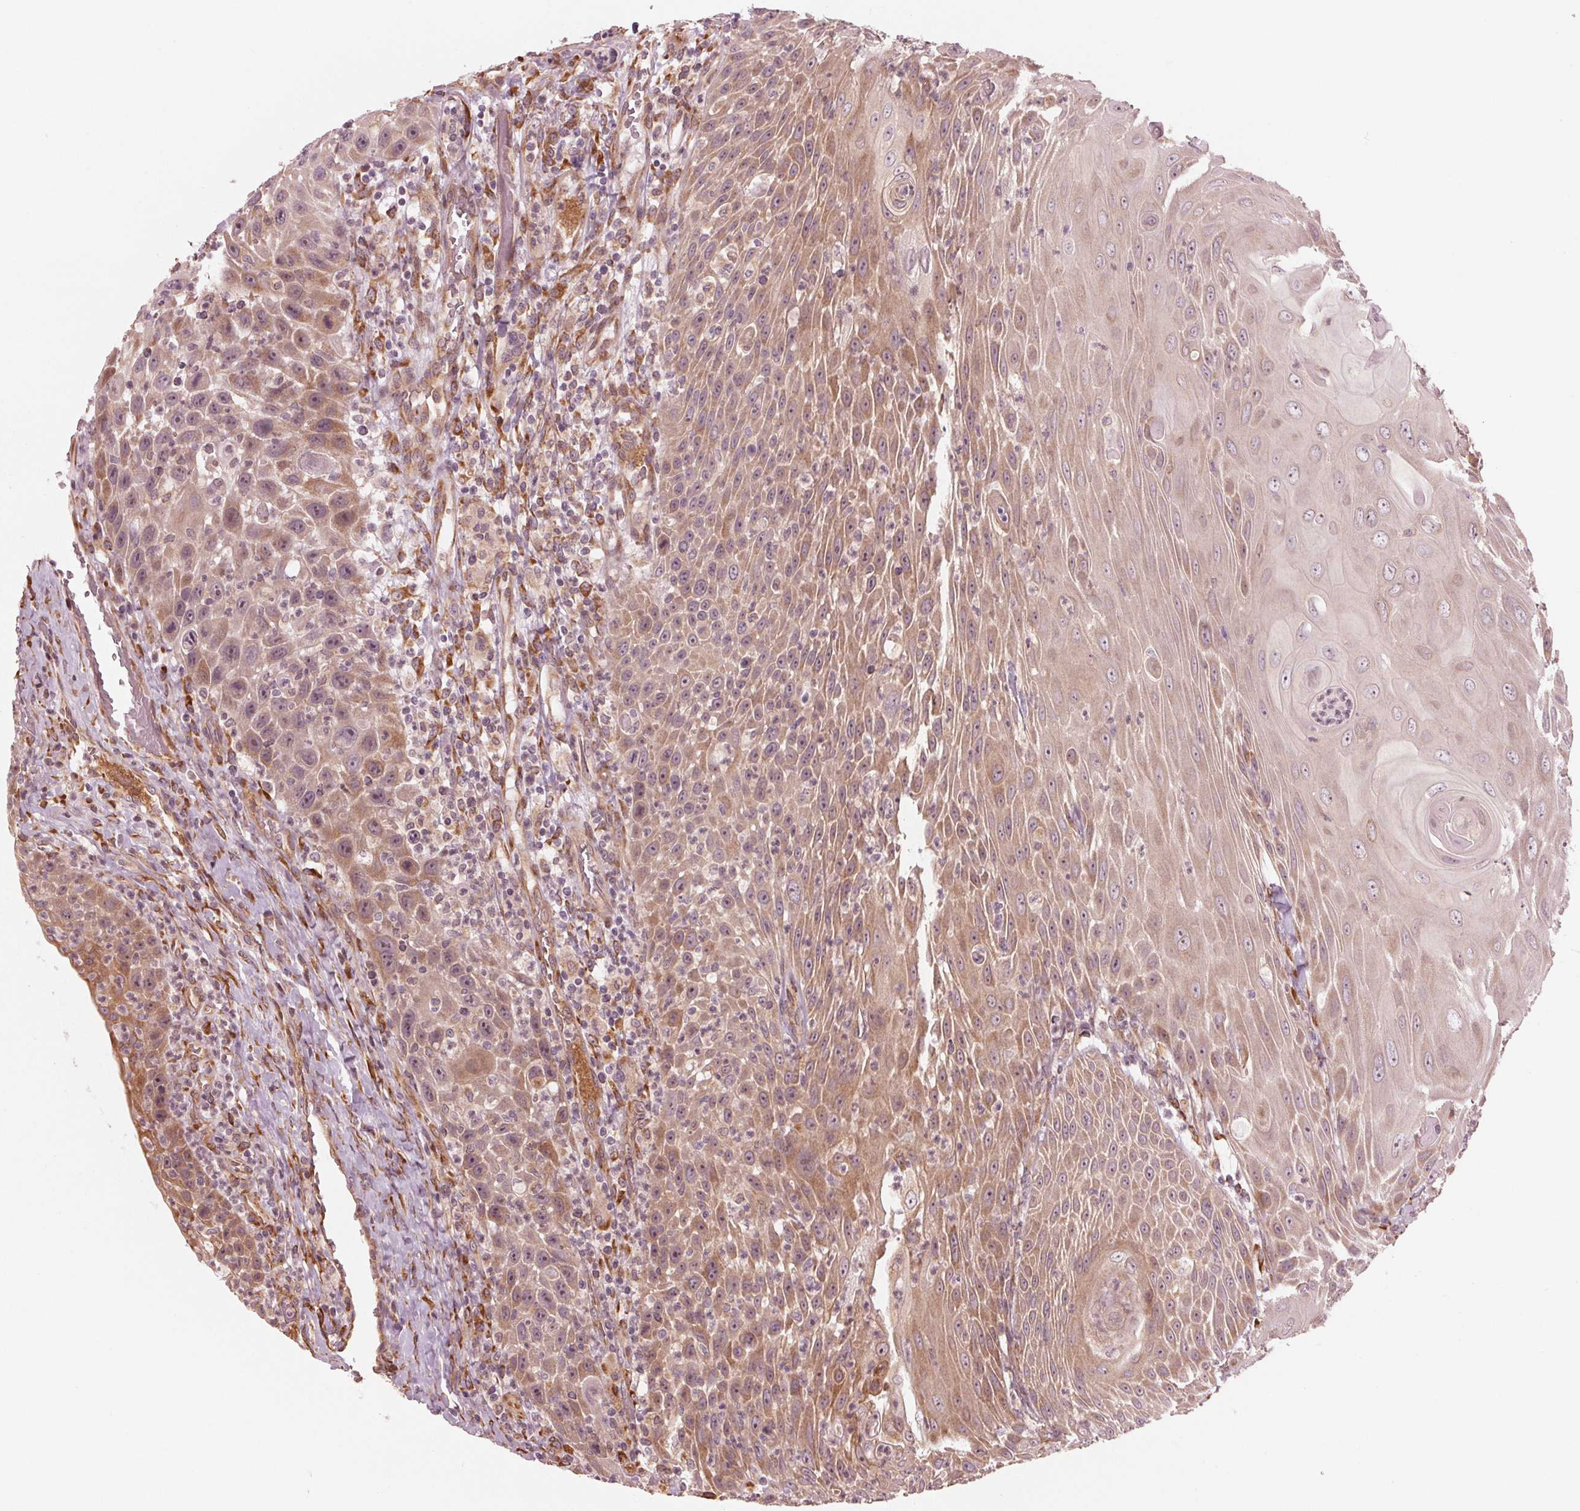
{"staining": {"intensity": "weak", "quantity": ">75%", "location": "cytoplasmic/membranous"}, "tissue": "head and neck cancer", "cell_type": "Tumor cells", "image_type": "cancer", "snomed": [{"axis": "morphology", "description": "Squamous cell carcinoma, NOS"}, {"axis": "topography", "description": "Head-Neck"}], "caption": "Immunohistochemistry histopathology image of neoplastic tissue: human head and neck cancer (squamous cell carcinoma) stained using immunohistochemistry (IHC) demonstrates low levels of weak protein expression localized specifically in the cytoplasmic/membranous of tumor cells, appearing as a cytoplasmic/membranous brown color.", "gene": "CMIP", "patient": {"sex": "male", "age": 69}}